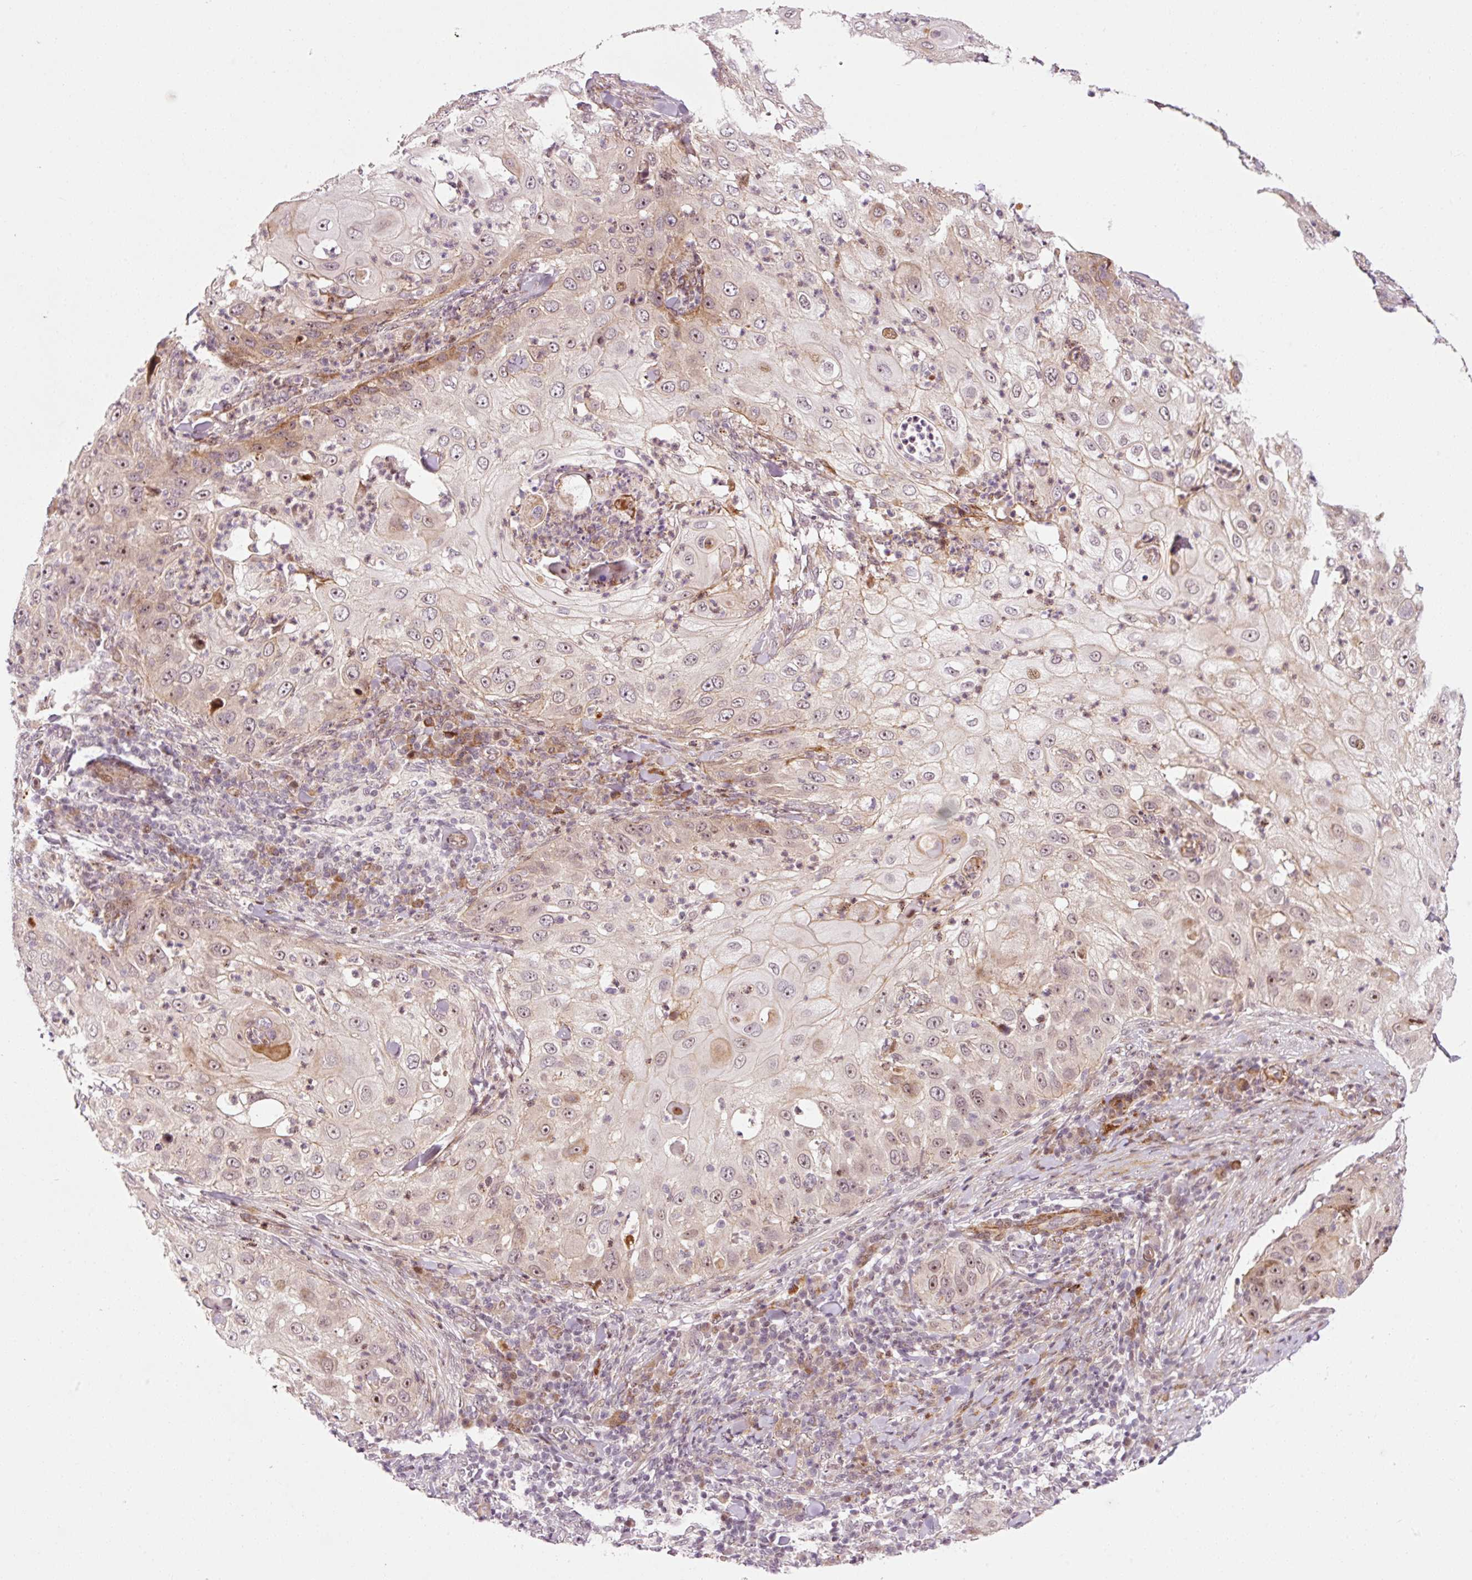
{"staining": {"intensity": "weak", "quantity": "<25%", "location": "cytoplasmic/membranous,nuclear"}, "tissue": "skin cancer", "cell_type": "Tumor cells", "image_type": "cancer", "snomed": [{"axis": "morphology", "description": "Squamous cell carcinoma, NOS"}, {"axis": "topography", "description": "Skin"}], "caption": "Skin squamous cell carcinoma was stained to show a protein in brown. There is no significant positivity in tumor cells.", "gene": "ANKRD20A1", "patient": {"sex": "female", "age": 44}}